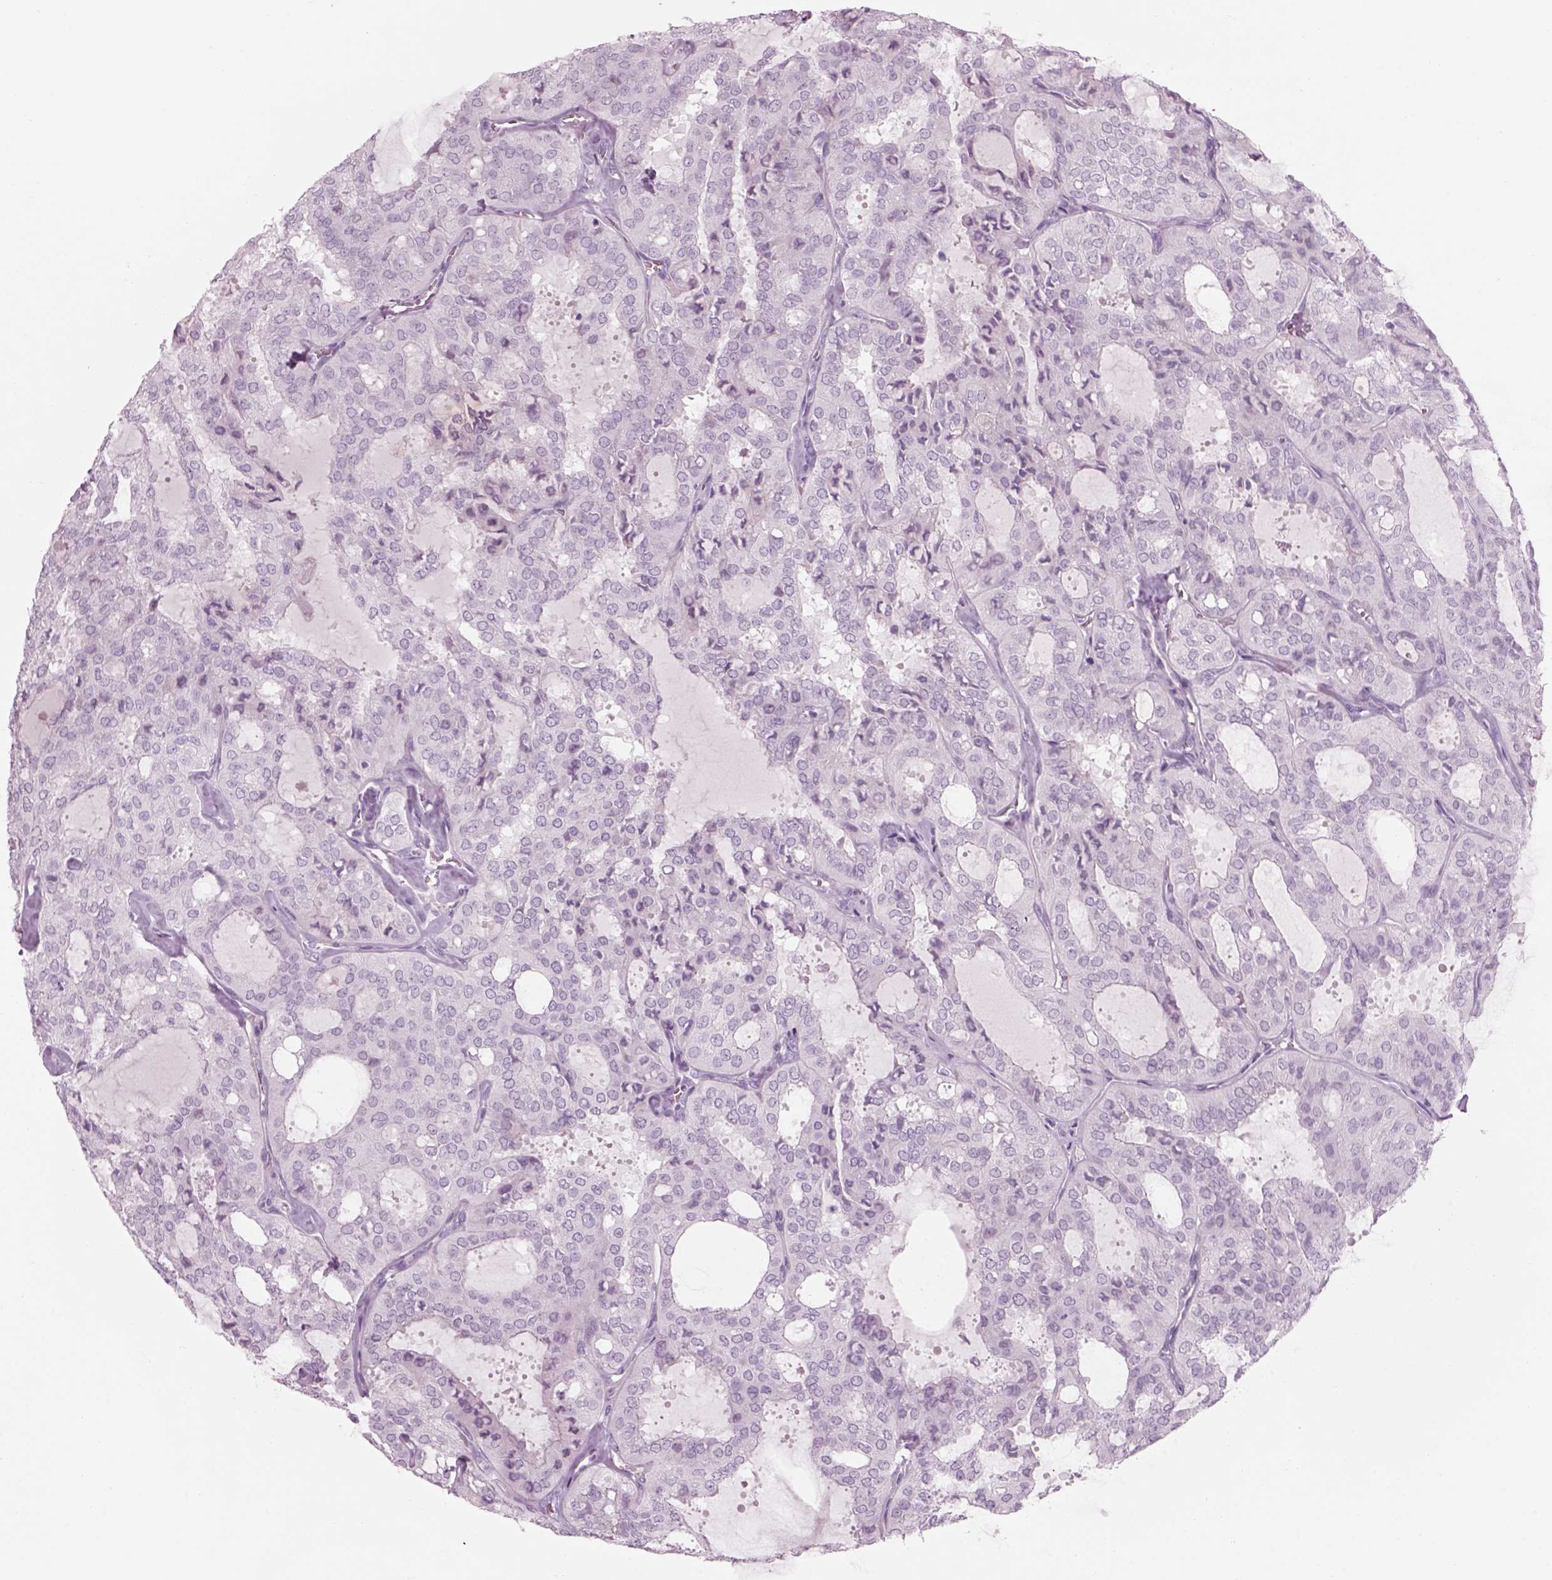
{"staining": {"intensity": "negative", "quantity": "none", "location": "none"}, "tissue": "thyroid cancer", "cell_type": "Tumor cells", "image_type": "cancer", "snomed": [{"axis": "morphology", "description": "Follicular adenoma carcinoma, NOS"}, {"axis": "topography", "description": "Thyroid gland"}], "caption": "Image shows no protein expression in tumor cells of follicular adenoma carcinoma (thyroid) tissue.", "gene": "GAS2L2", "patient": {"sex": "male", "age": 75}}